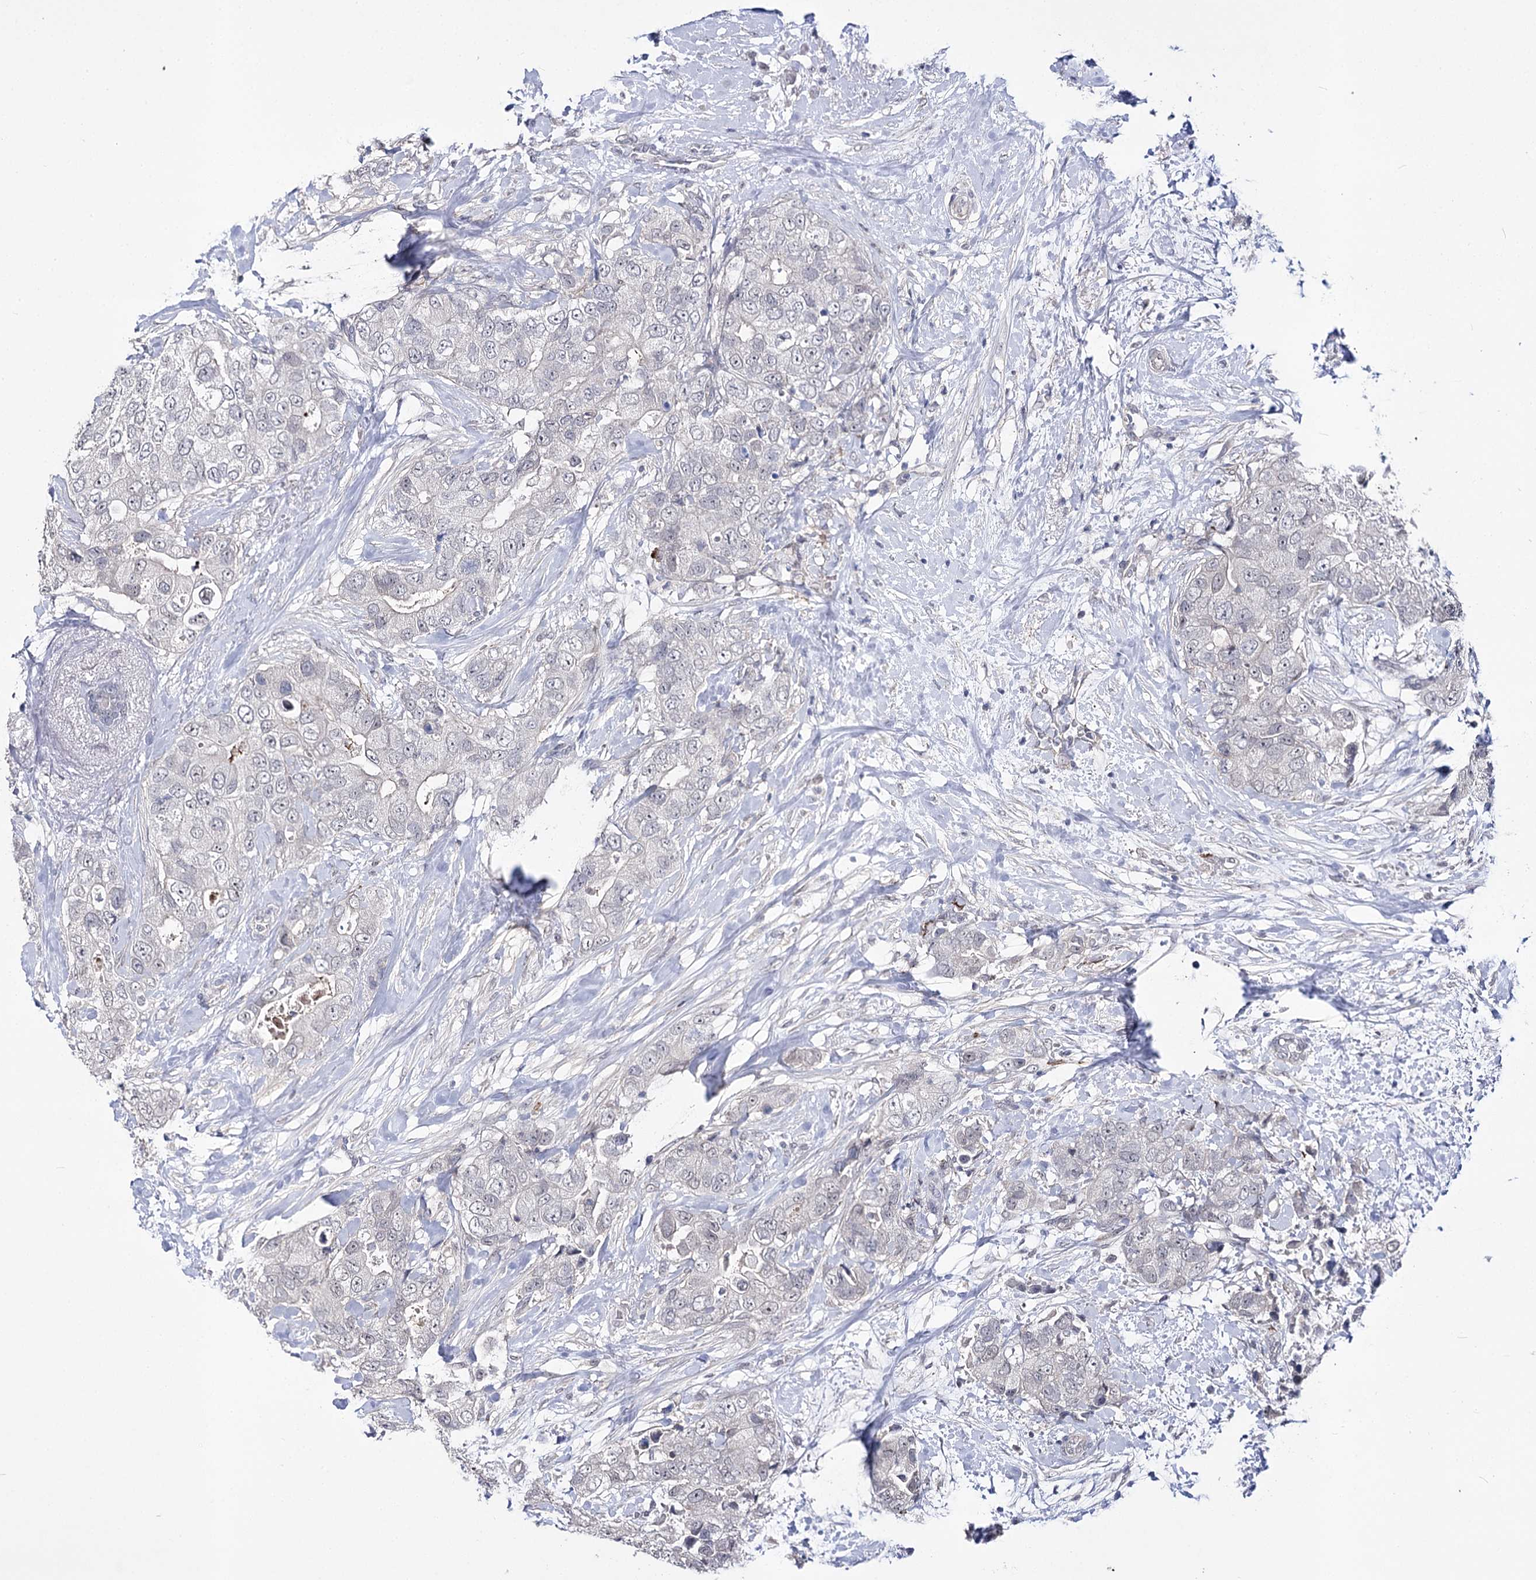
{"staining": {"intensity": "negative", "quantity": "none", "location": "none"}, "tissue": "breast cancer", "cell_type": "Tumor cells", "image_type": "cancer", "snomed": [{"axis": "morphology", "description": "Duct carcinoma"}, {"axis": "topography", "description": "Breast"}], "caption": "A high-resolution histopathology image shows immunohistochemistry staining of breast cancer, which shows no significant positivity in tumor cells.", "gene": "ATP10B", "patient": {"sex": "female", "age": 62}}